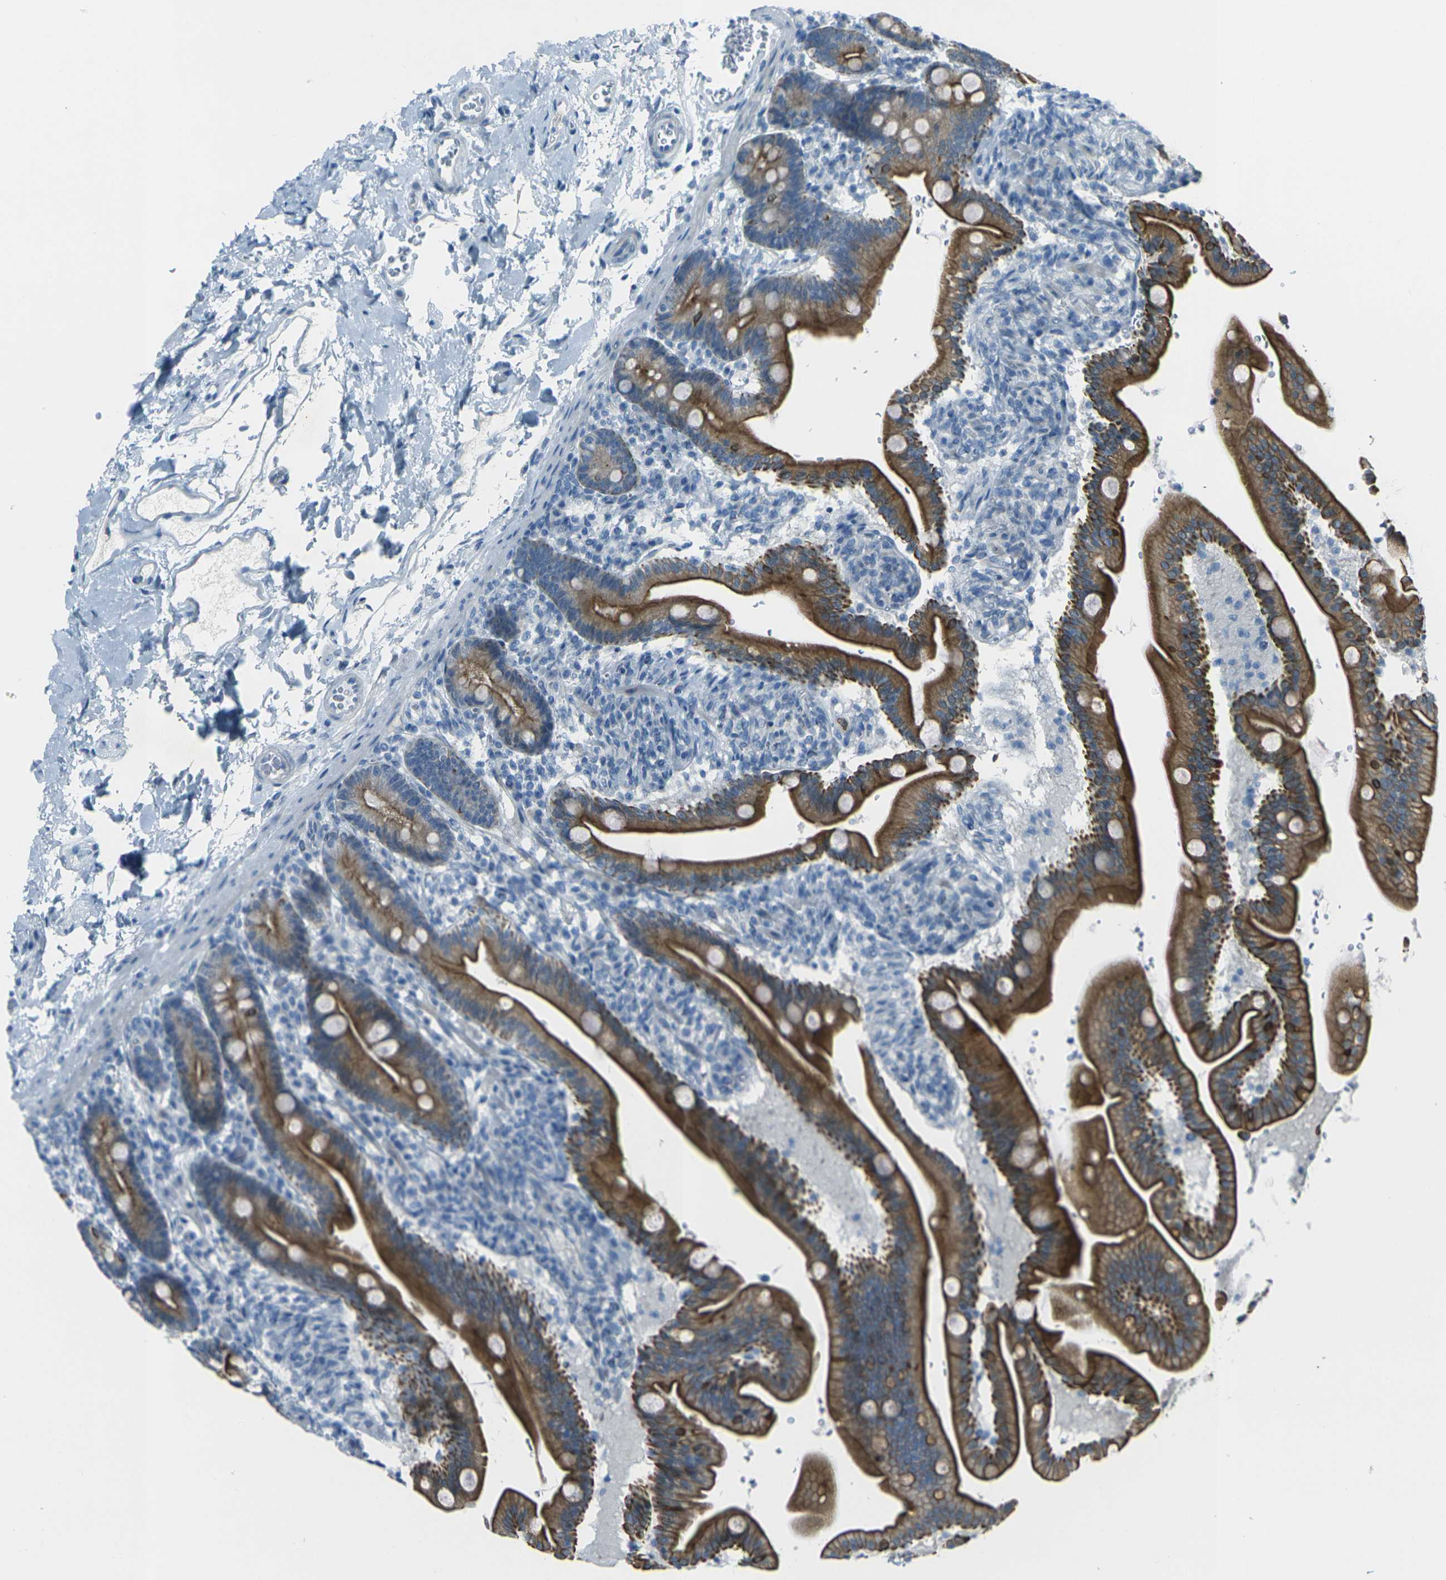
{"staining": {"intensity": "strong", "quantity": ">75%", "location": "cytoplasmic/membranous"}, "tissue": "duodenum", "cell_type": "Glandular cells", "image_type": "normal", "snomed": [{"axis": "morphology", "description": "Normal tissue, NOS"}, {"axis": "topography", "description": "Duodenum"}], "caption": "High-power microscopy captured an IHC photomicrograph of unremarkable duodenum, revealing strong cytoplasmic/membranous staining in about >75% of glandular cells.", "gene": "ANKRD46", "patient": {"sex": "male", "age": 54}}